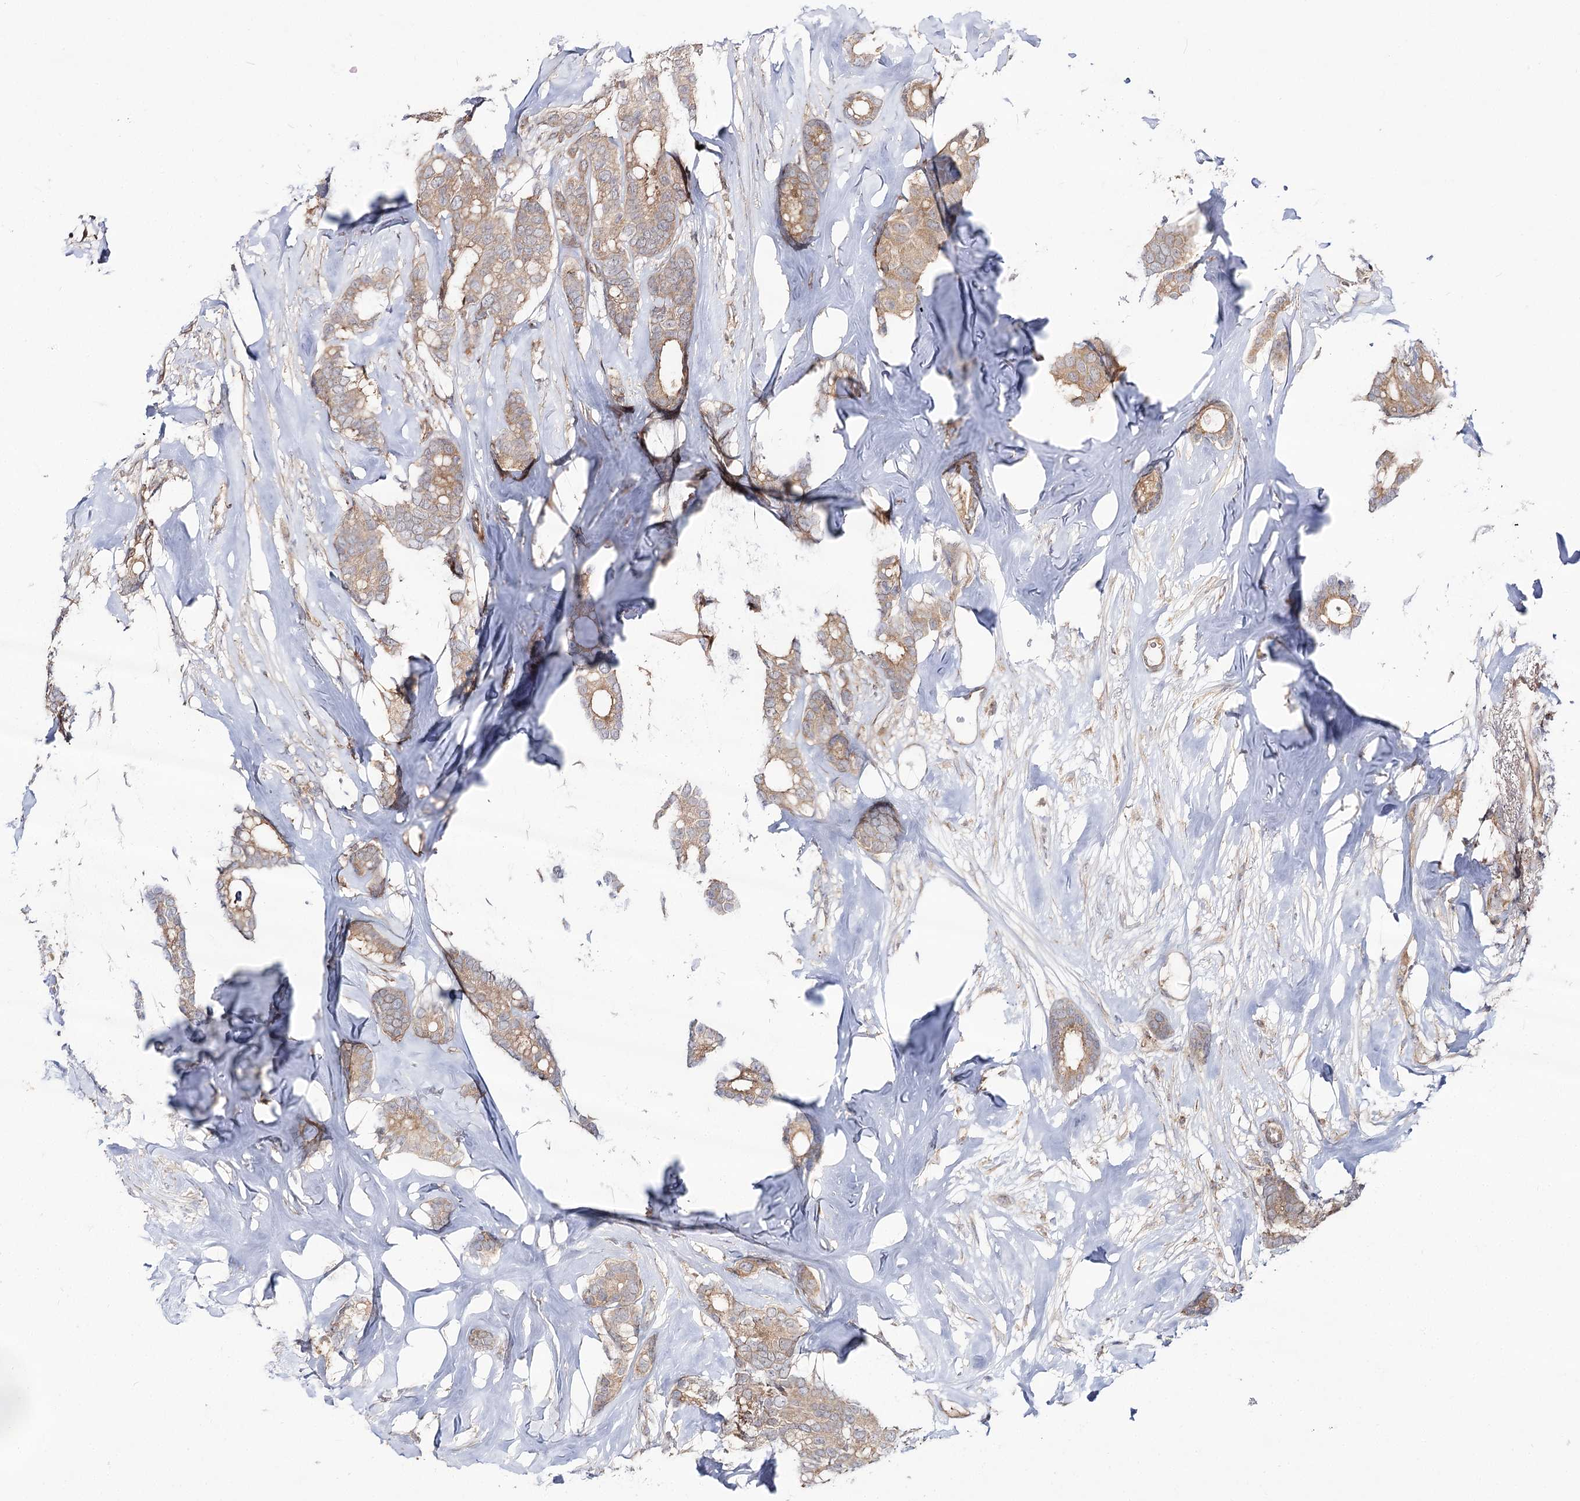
{"staining": {"intensity": "moderate", "quantity": ">75%", "location": "cytoplasmic/membranous"}, "tissue": "breast cancer", "cell_type": "Tumor cells", "image_type": "cancer", "snomed": [{"axis": "morphology", "description": "Duct carcinoma"}, {"axis": "topography", "description": "Breast"}], "caption": "DAB immunohistochemical staining of breast intraductal carcinoma exhibits moderate cytoplasmic/membranous protein expression in about >75% of tumor cells.", "gene": "C11orf80", "patient": {"sex": "female", "age": 87}}